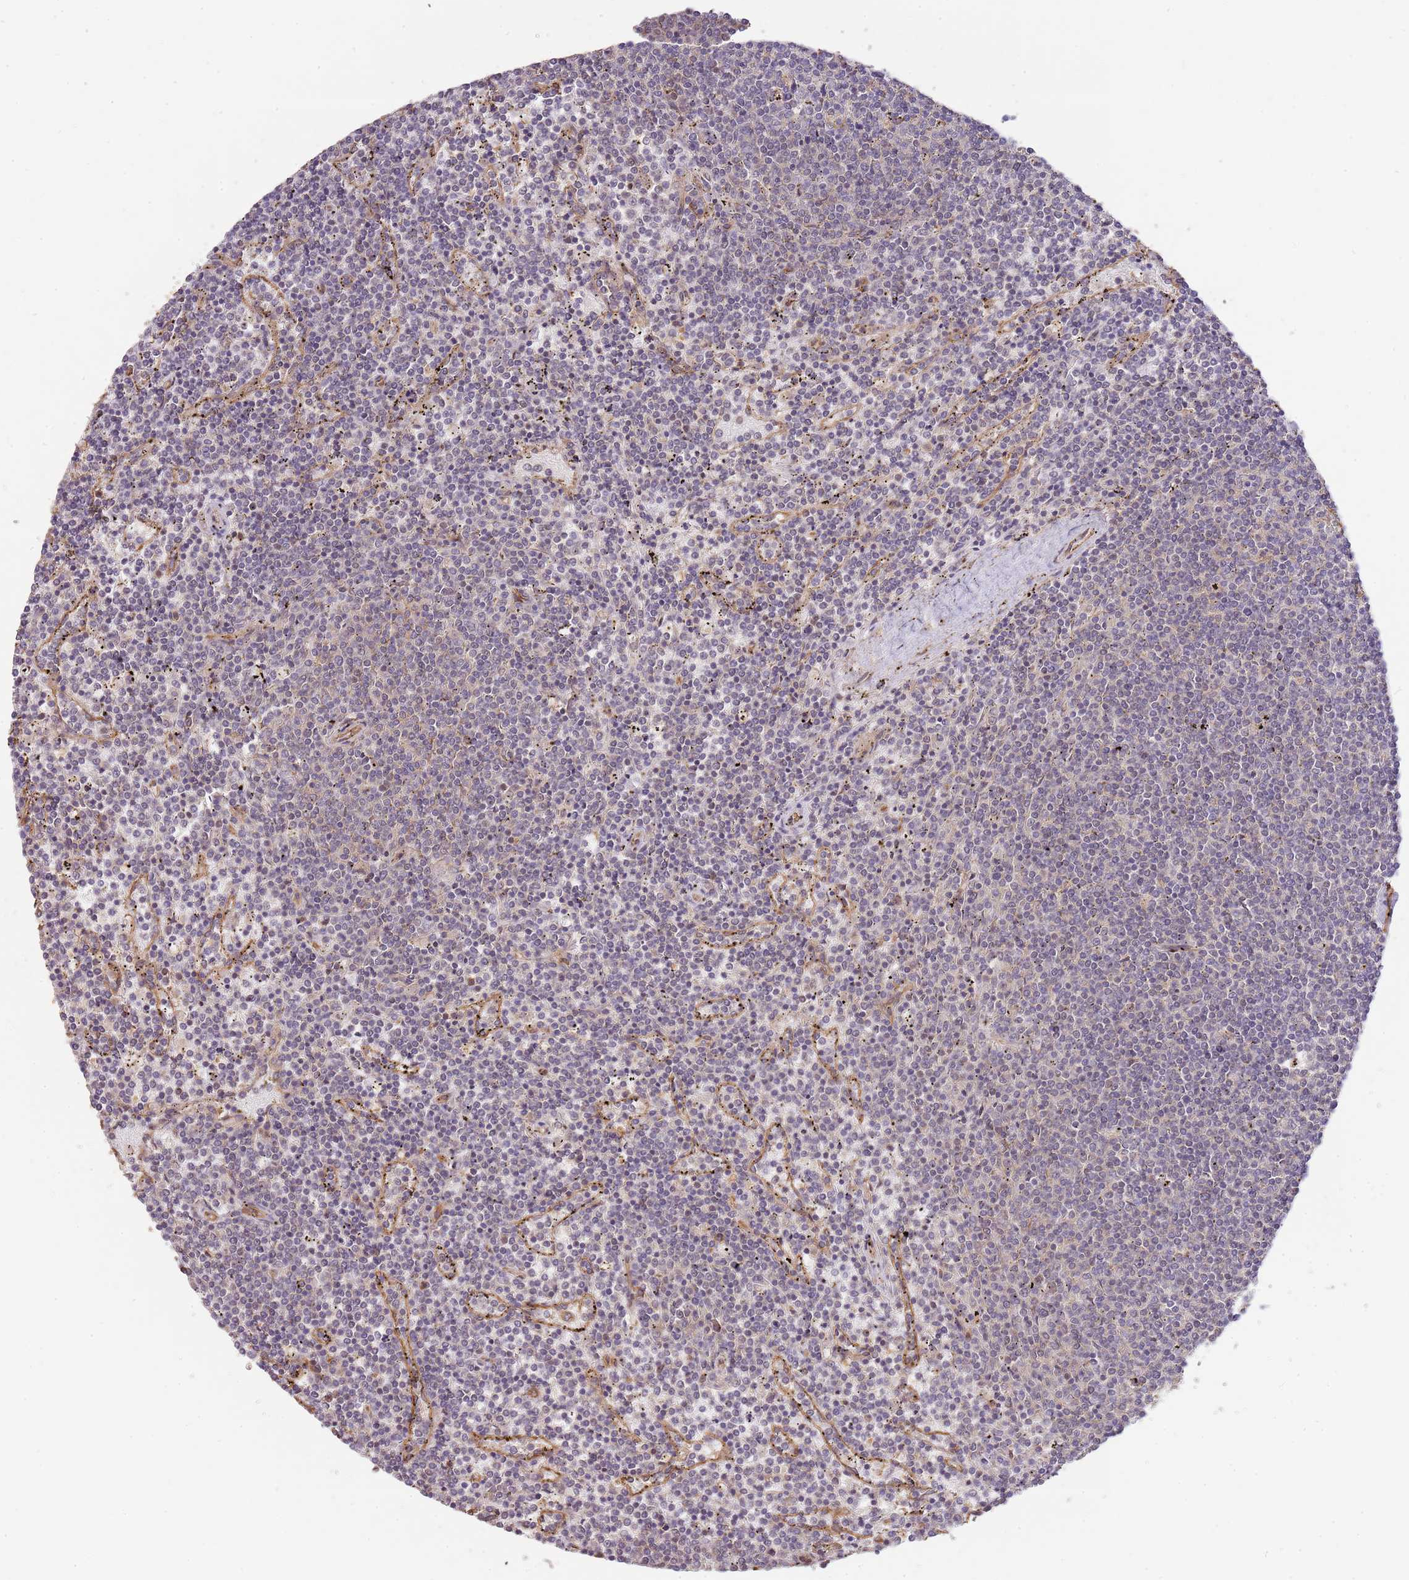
{"staining": {"intensity": "negative", "quantity": "none", "location": "none"}, "tissue": "lymphoma", "cell_type": "Tumor cells", "image_type": "cancer", "snomed": [{"axis": "morphology", "description": "Malignant lymphoma, non-Hodgkin's type, Low grade"}, {"axis": "topography", "description": "Spleen"}], "caption": "This is an immunohistochemistry histopathology image of lymphoma. There is no staining in tumor cells.", "gene": "SURF2", "patient": {"sex": "female", "age": 50}}